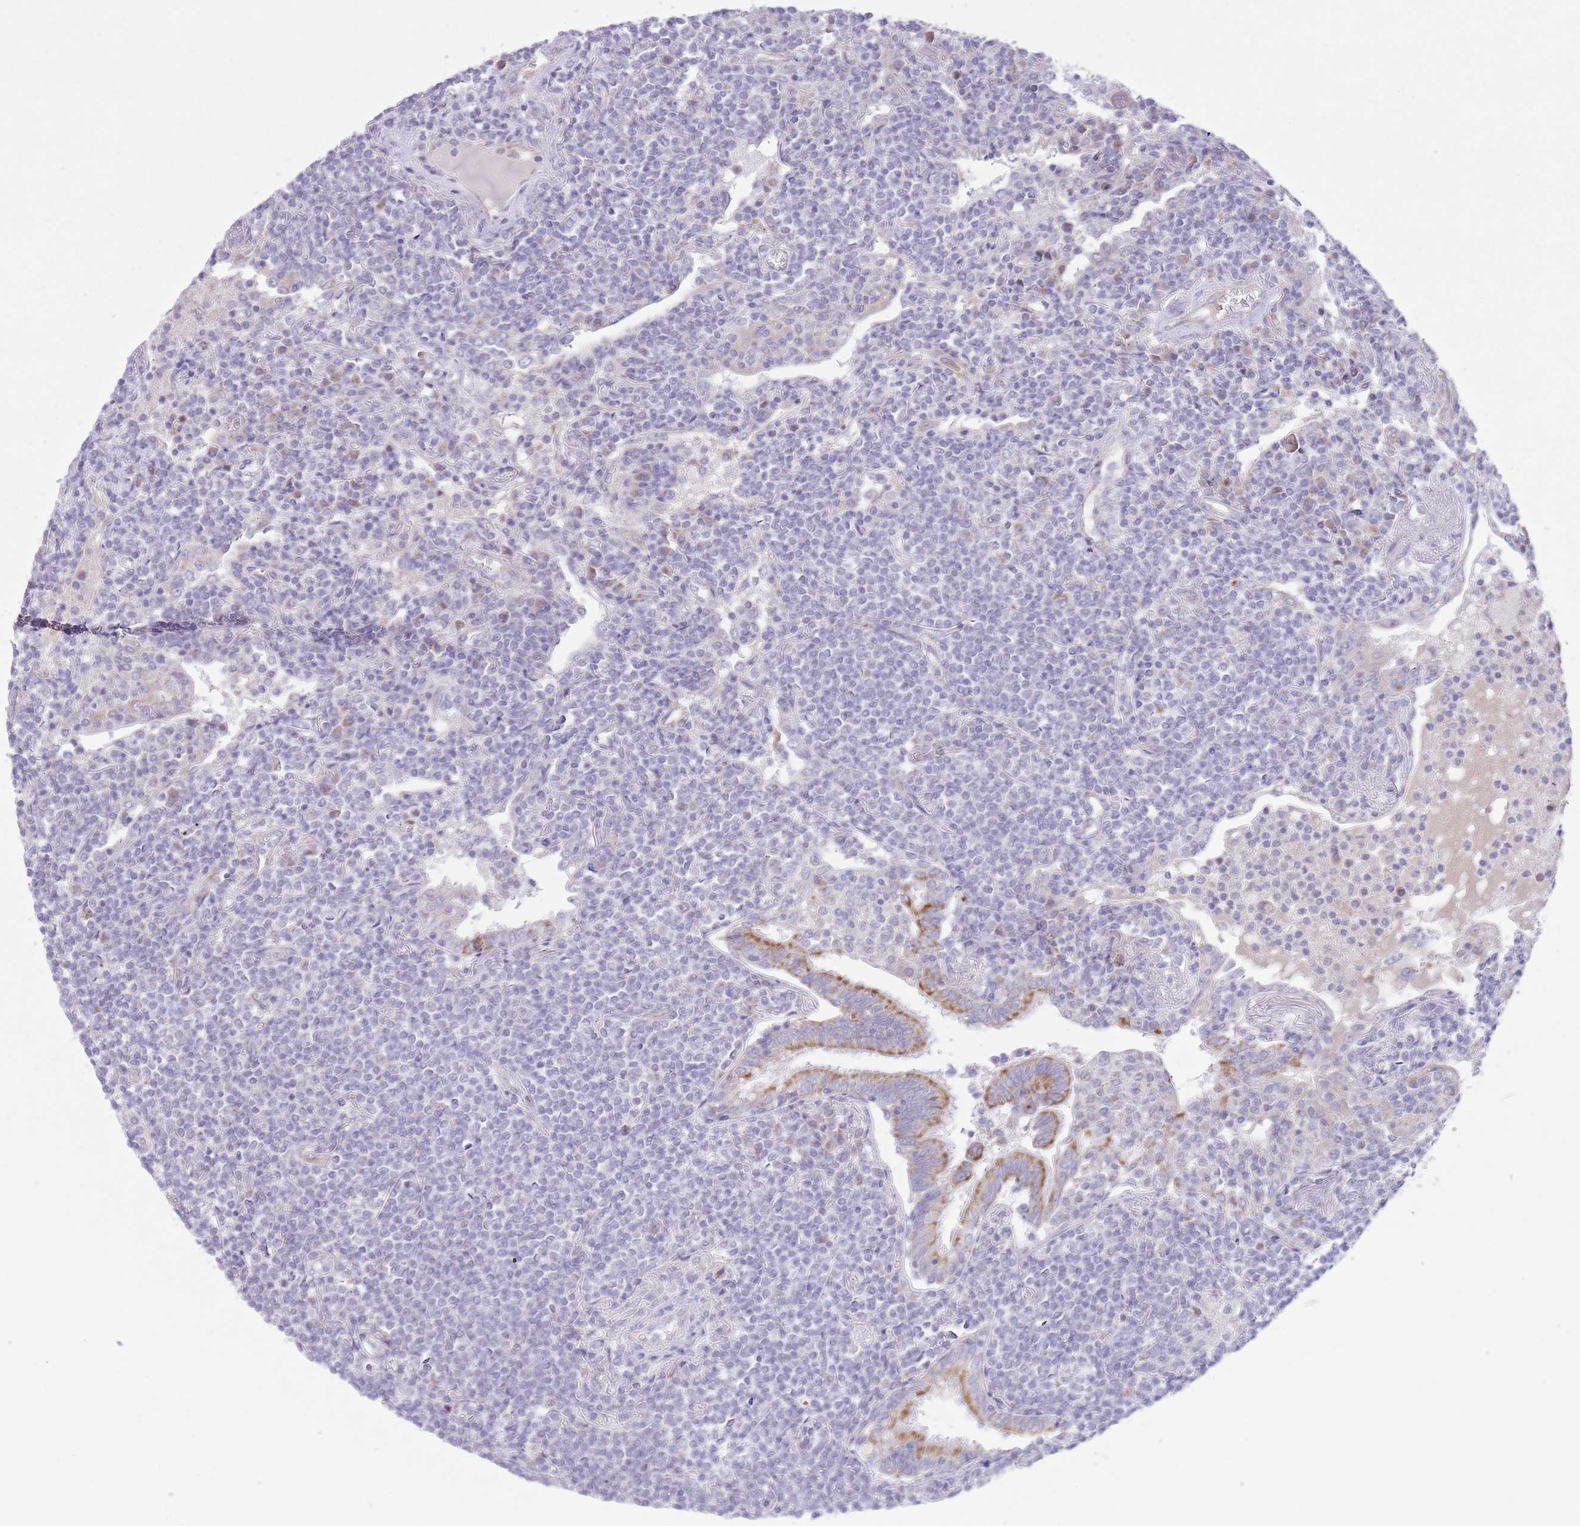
{"staining": {"intensity": "negative", "quantity": "none", "location": "none"}, "tissue": "lymphoma", "cell_type": "Tumor cells", "image_type": "cancer", "snomed": [{"axis": "morphology", "description": "Malignant lymphoma, non-Hodgkin's type, Low grade"}, {"axis": "topography", "description": "Lung"}], "caption": "This photomicrograph is of low-grade malignant lymphoma, non-Hodgkin's type stained with IHC to label a protein in brown with the nuclei are counter-stained blue. There is no positivity in tumor cells. The staining is performed using DAB brown chromogen with nuclei counter-stained in using hematoxylin.", "gene": "OAZ2", "patient": {"sex": "female", "age": 71}}